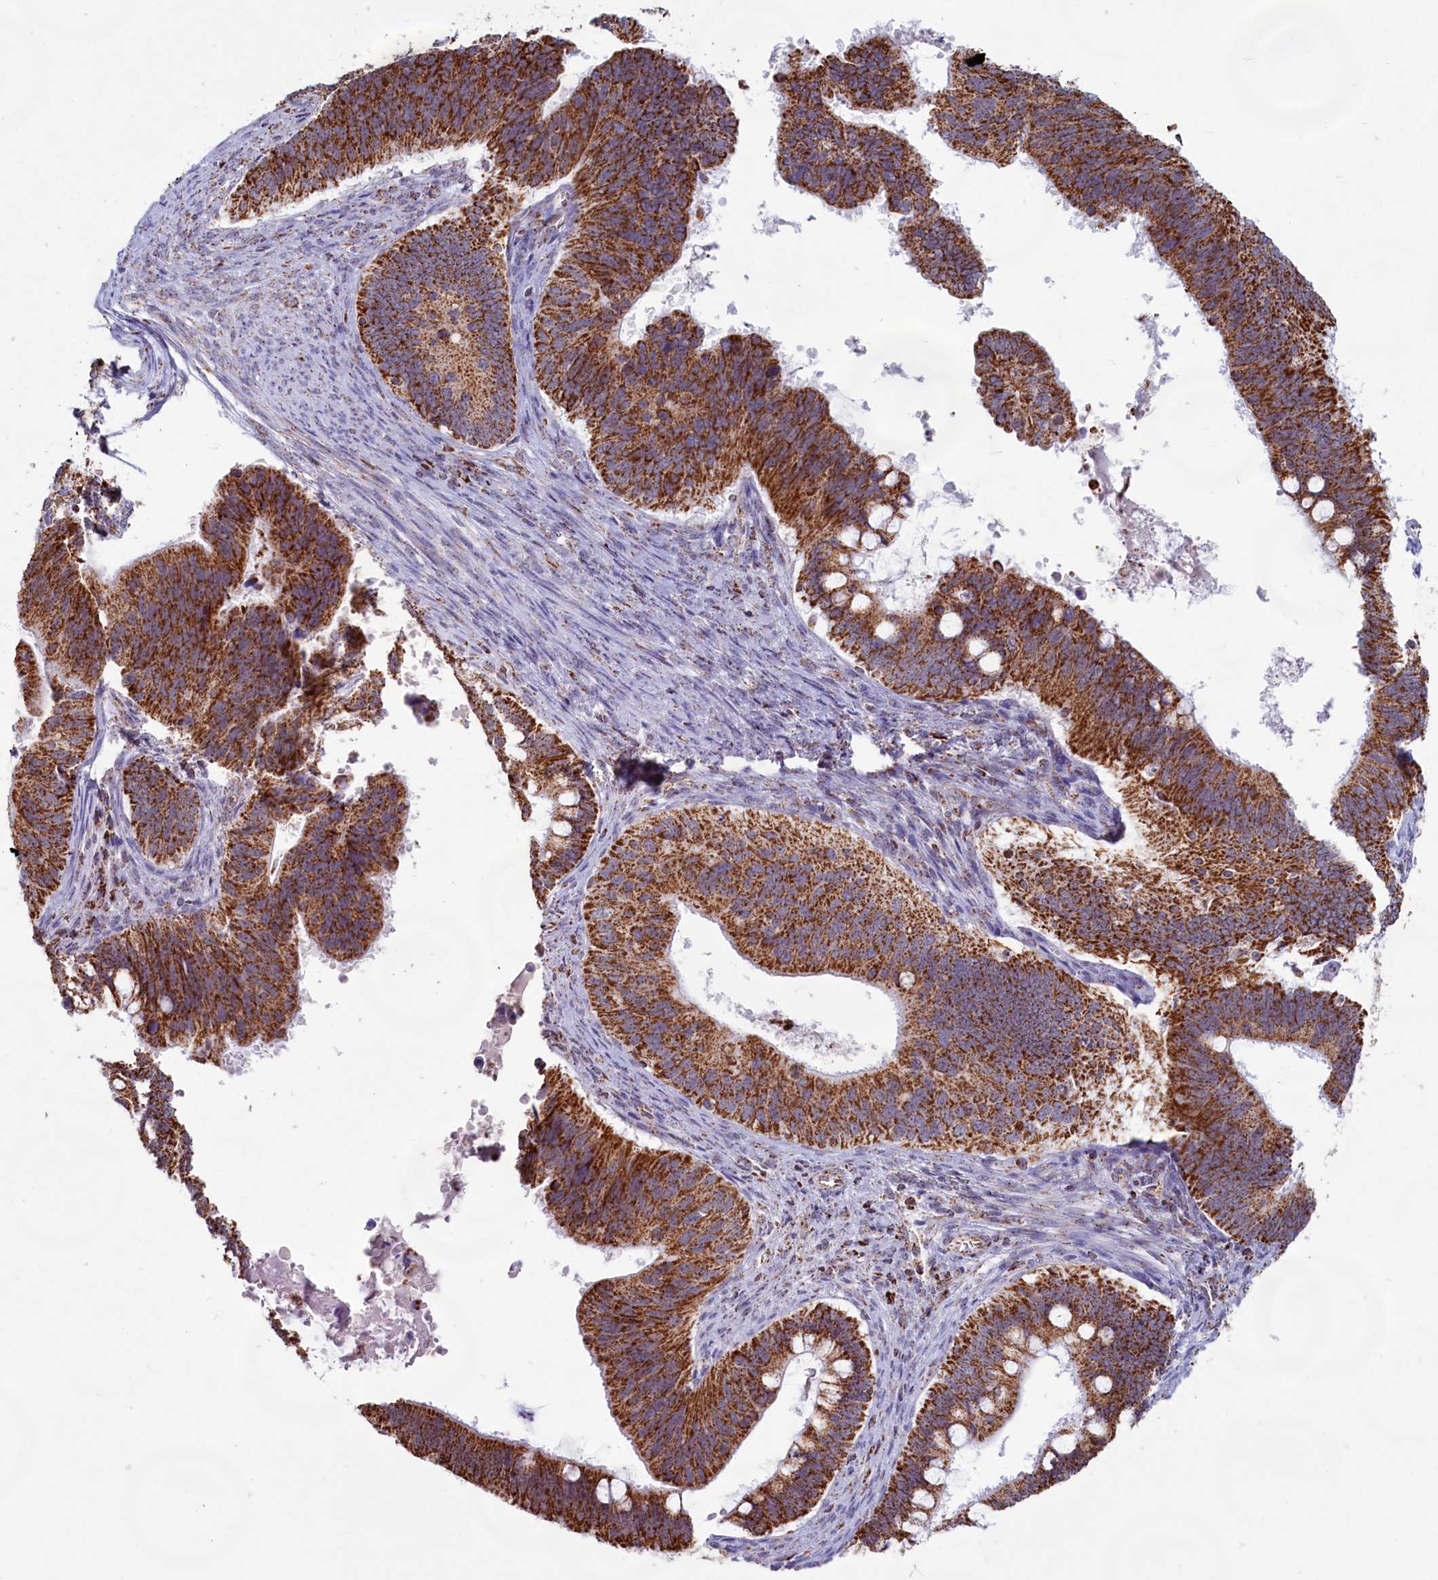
{"staining": {"intensity": "strong", "quantity": ">75%", "location": "cytoplasmic/membranous"}, "tissue": "cervical cancer", "cell_type": "Tumor cells", "image_type": "cancer", "snomed": [{"axis": "morphology", "description": "Adenocarcinoma, NOS"}, {"axis": "topography", "description": "Cervix"}], "caption": "Strong cytoplasmic/membranous protein expression is present in approximately >75% of tumor cells in cervical adenocarcinoma.", "gene": "C1D", "patient": {"sex": "female", "age": 42}}